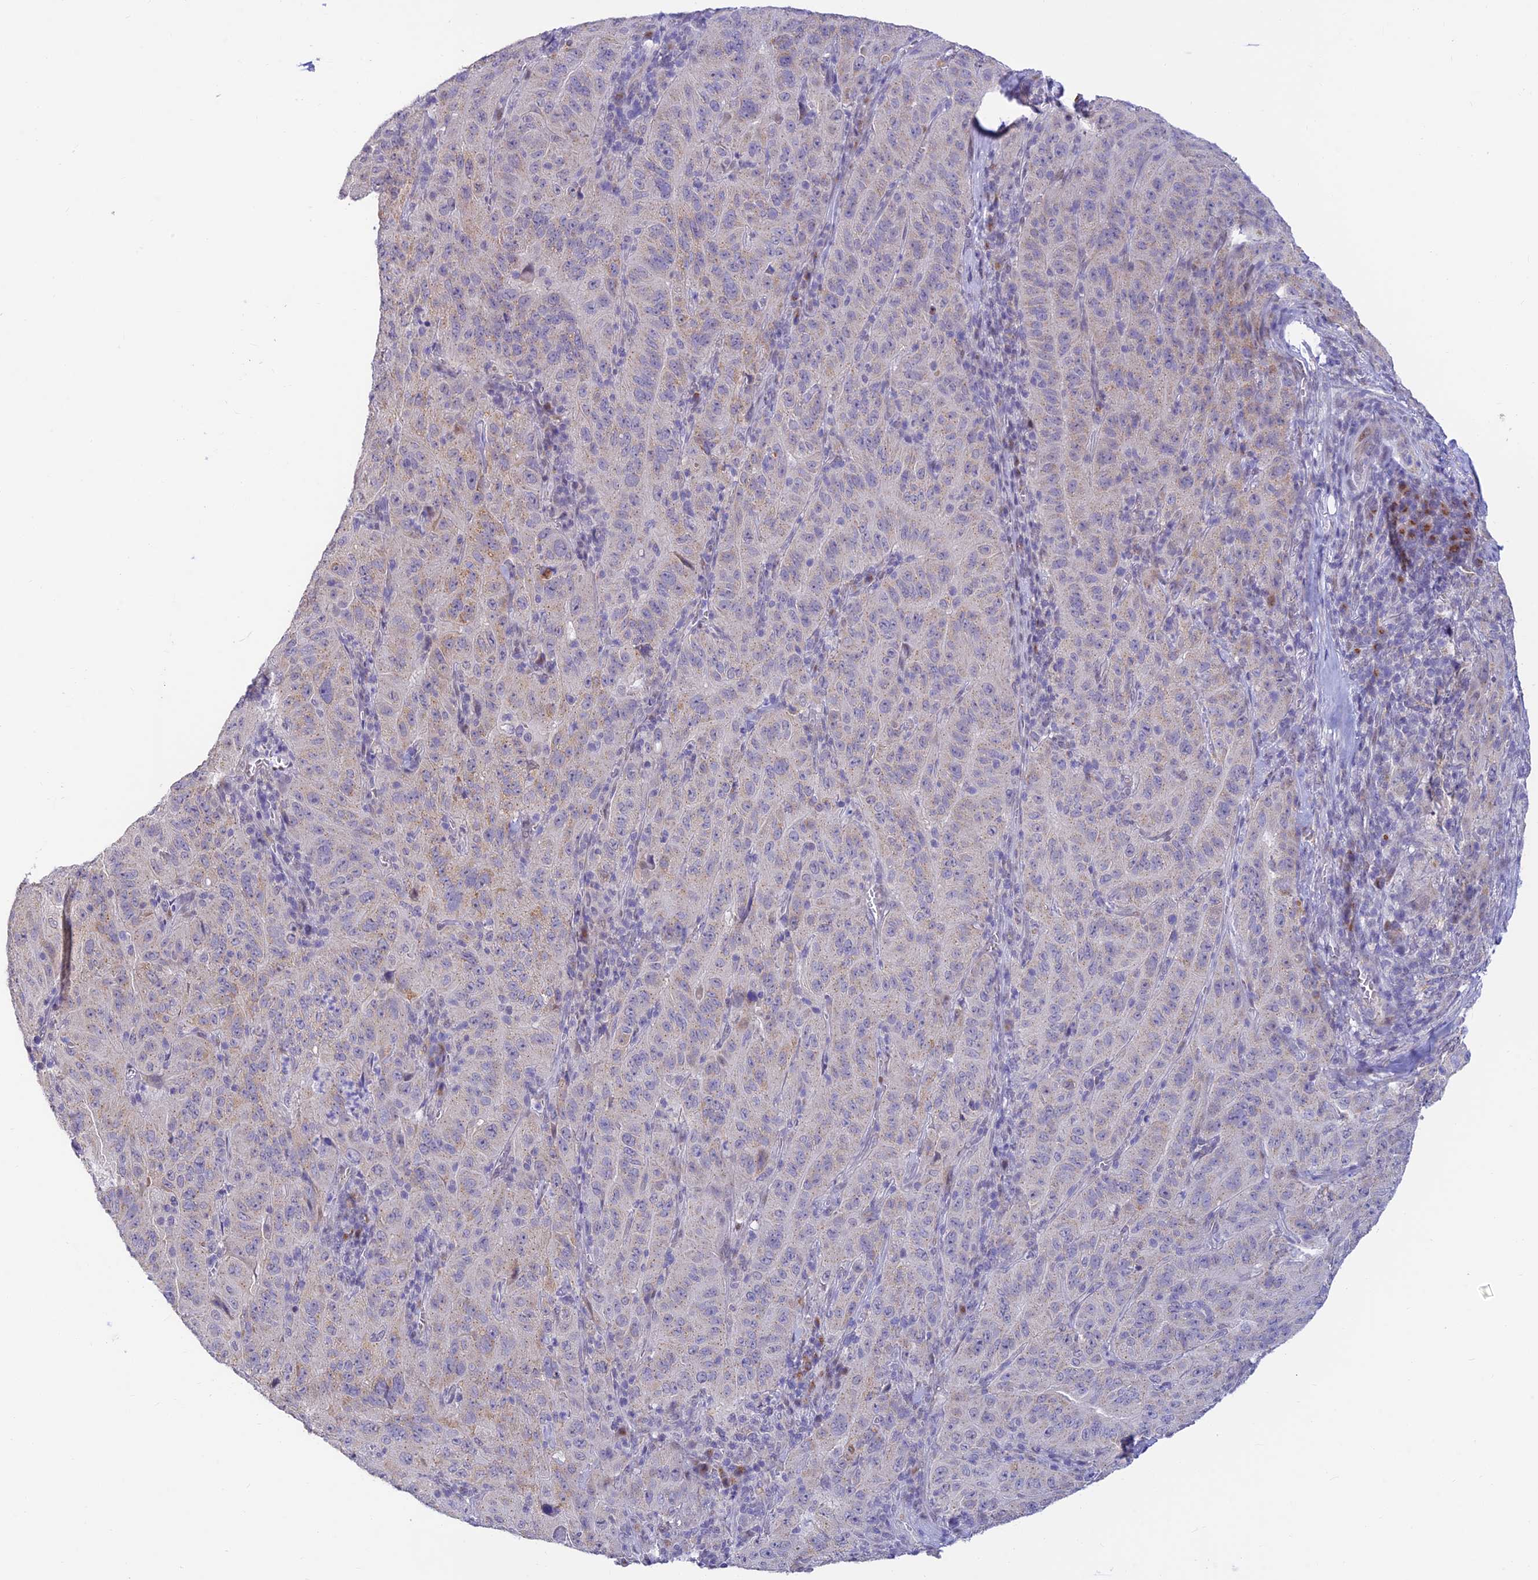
{"staining": {"intensity": "negative", "quantity": "none", "location": "none"}, "tissue": "pancreatic cancer", "cell_type": "Tumor cells", "image_type": "cancer", "snomed": [{"axis": "morphology", "description": "Adenocarcinoma, NOS"}, {"axis": "topography", "description": "Pancreas"}], "caption": "Immunohistochemical staining of human pancreatic cancer displays no significant expression in tumor cells. (DAB immunohistochemistry (IHC) visualized using brightfield microscopy, high magnification).", "gene": "INKA1", "patient": {"sex": "male", "age": 63}}